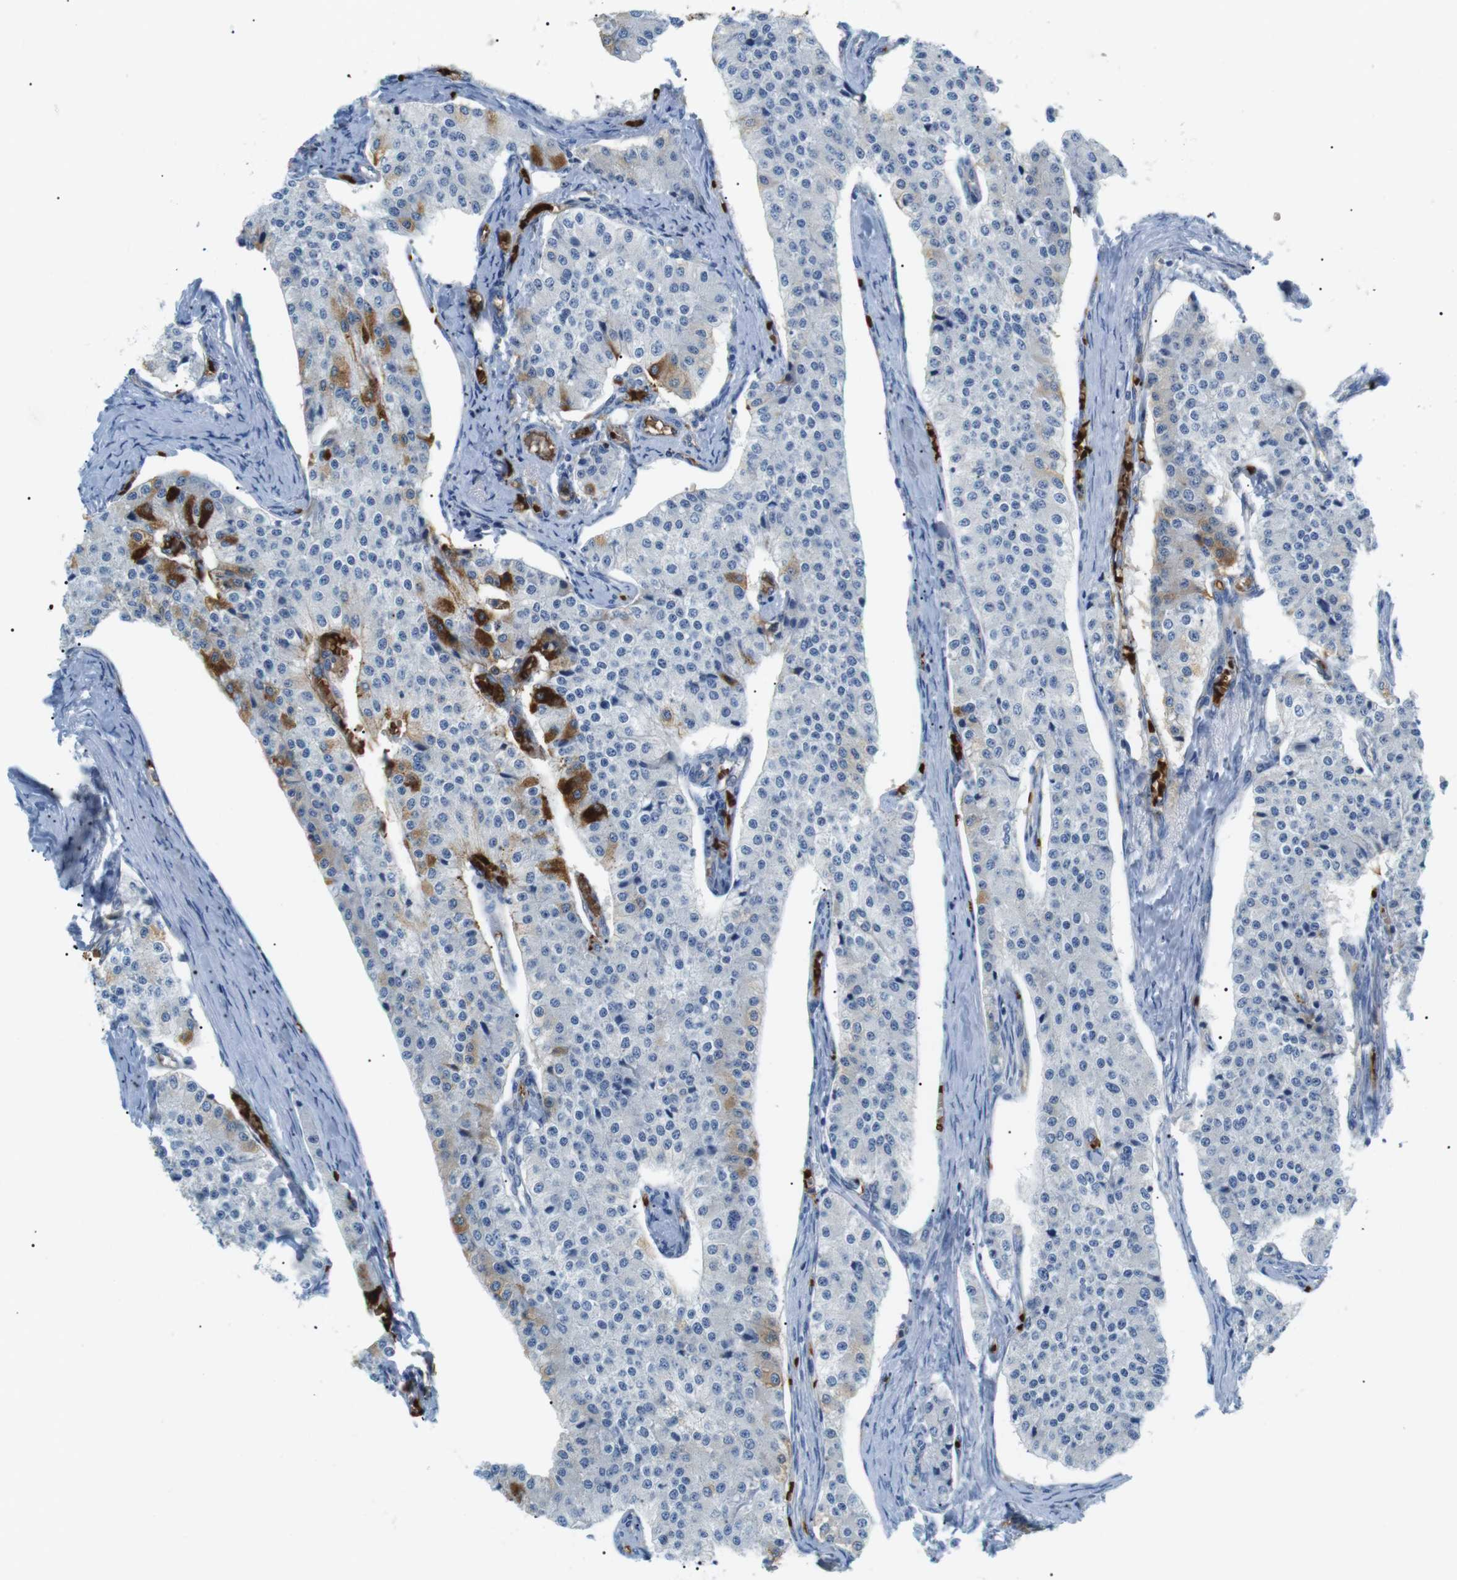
{"staining": {"intensity": "moderate", "quantity": "<25%", "location": "cytoplasmic/membranous"}, "tissue": "carcinoid", "cell_type": "Tumor cells", "image_type": "cancer", "snomed": [{"axis": "morphology", "description": "Carcinoid, malignant, NOS"}, {"axis": "topography", "description": "Colon"}], "caption": "Human carcinoid stained for a protein (brown) exhibits moderate cytoplasmic/membranous positive staining in approximately <25% of tumor cells.", "gene": "ADCY10", "patient": {"sex": "female", "age": 52}}